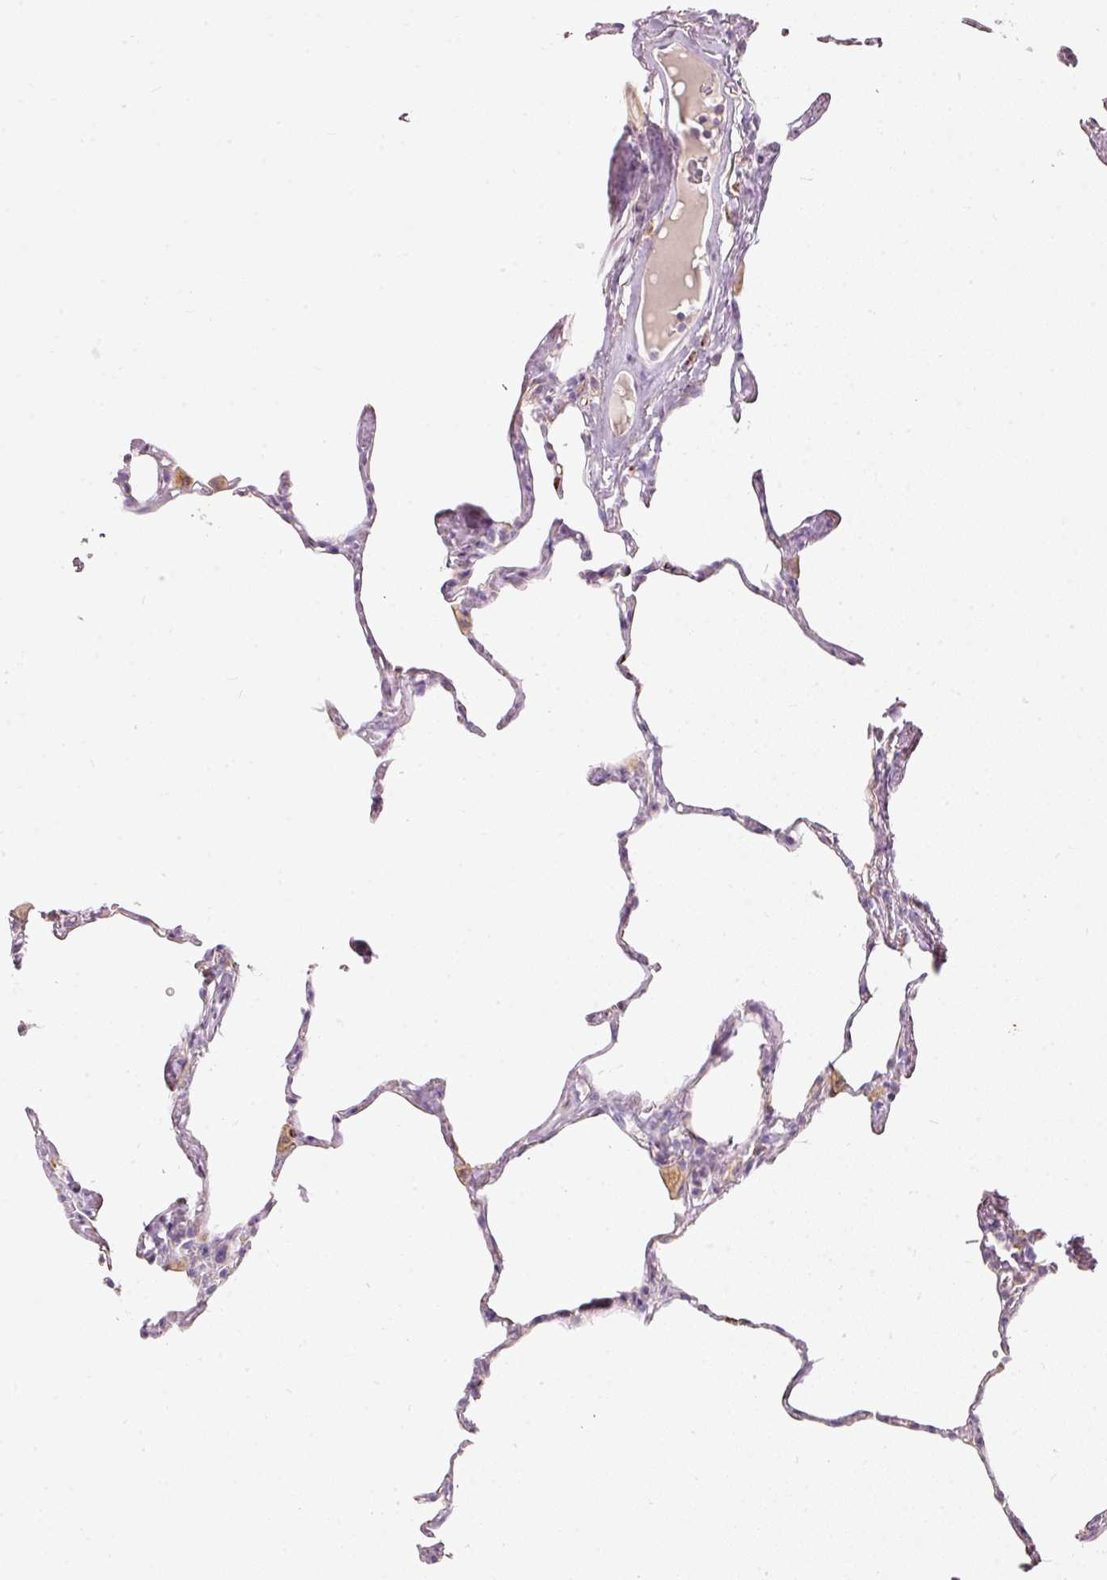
{"staining": {"intensity": "moderate", "quantity": "<25%", "location": "cytoplasmic/membranous"}, "tissue": "lung", "cell_type": "Alveolar cells", "image_type": "normal", "snomed": [{"axis": "morphology", "description": "Normal tissue, NOS"}, {"axis": "topography", "description": "Lung"}], "caption": "Immunohistochemistry staining of normal lung, which demonstrates low levels of moderate cytoplasmic/membranous staining in approximately <25% of alveolar cells indicating moderate cytoplasmic/membranous protein positivity. The staining was performed using DAB (brown) for protein detection and nuclei were counterstained in hematoxylin (blue).", "gene": "MTHFD2", "patient": {"sex": "male", "age": 65}}